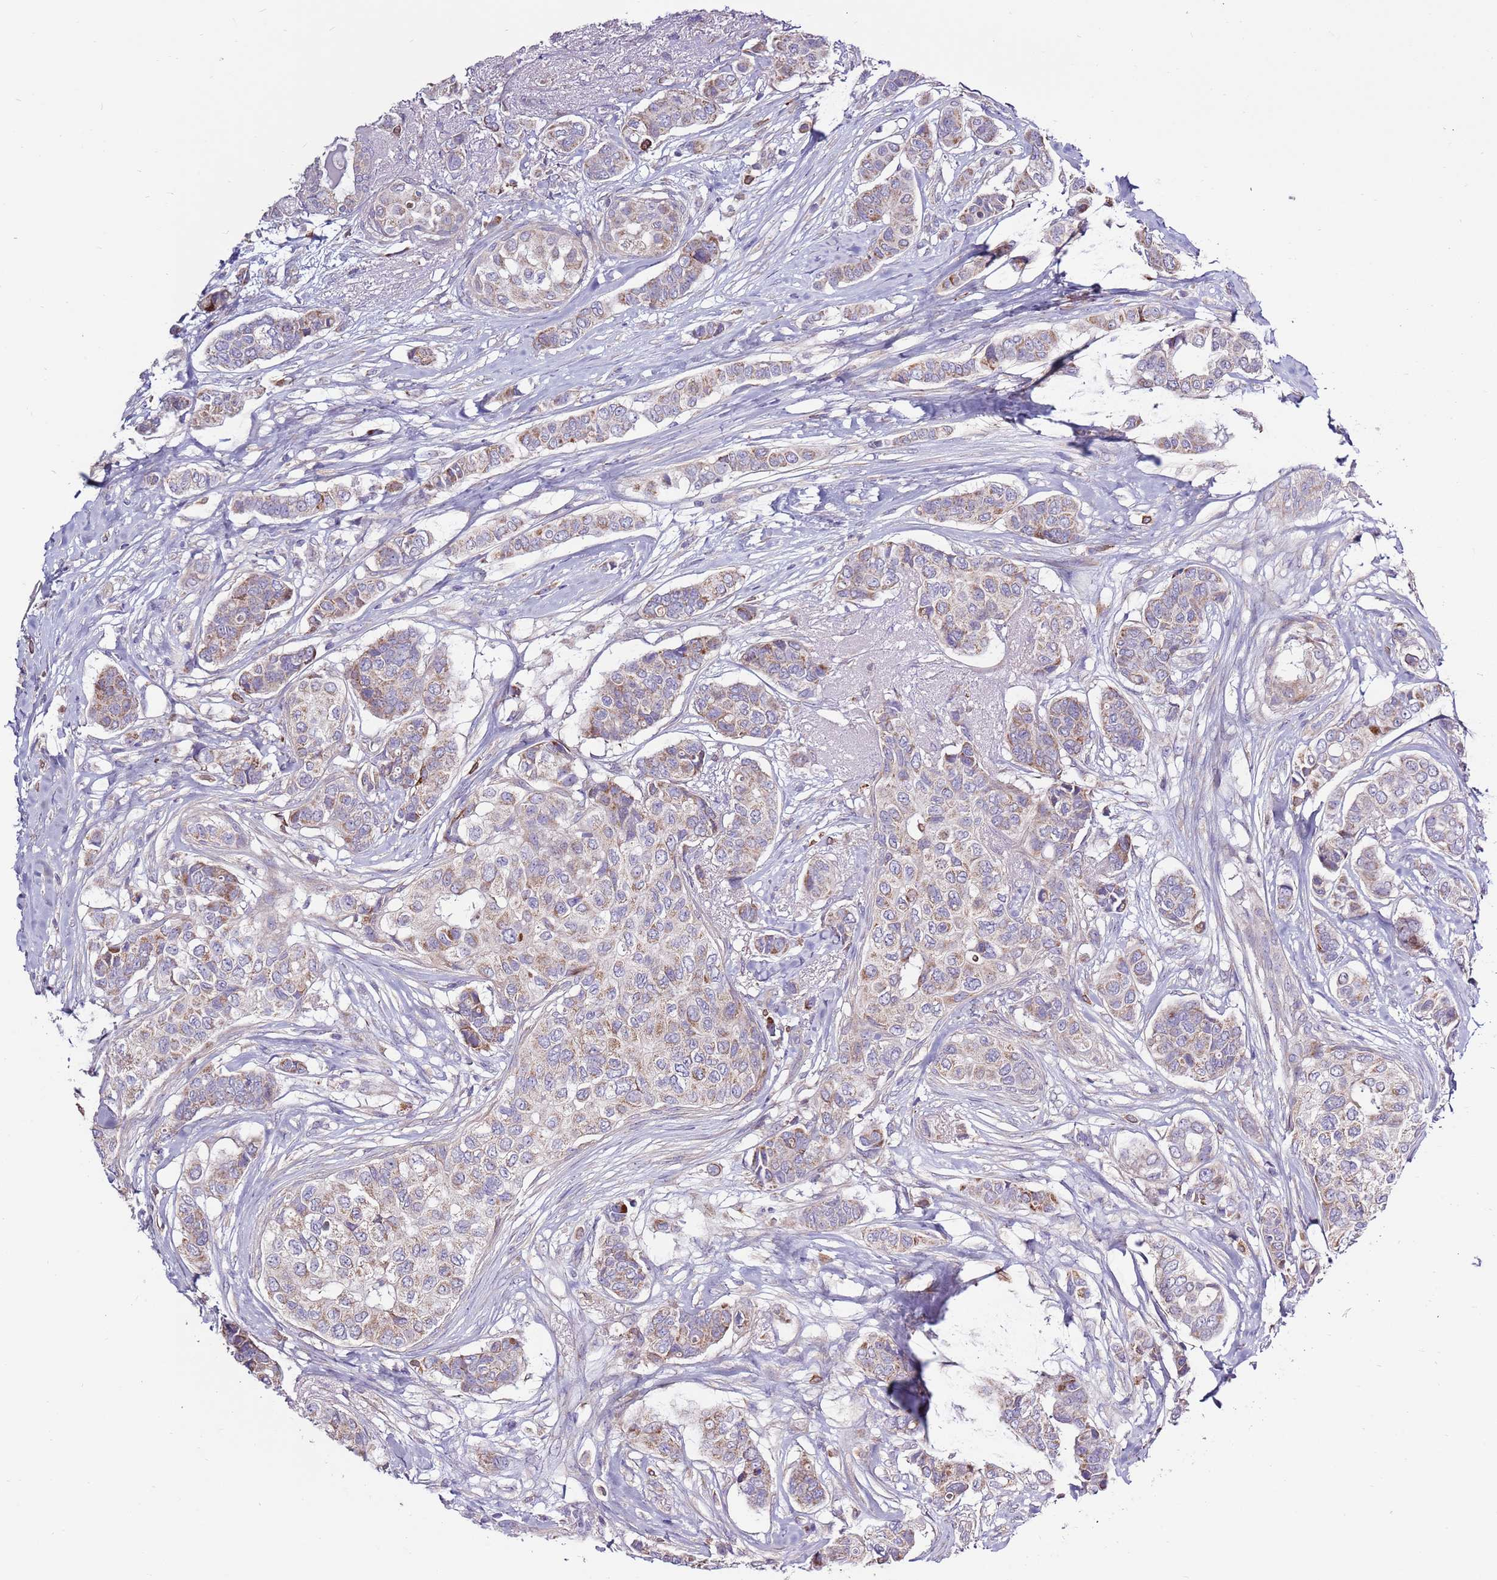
{"staining": {"intensity": "moderate", "quantity": "<25%", "location": "cytoplasmic/membranous"}, "tissue": "breast cancer", "cell_type": "Tumor cells", "image_type": "cancer", "snomed": [{"axis": "morphology", "description": "Lobular carcinoma"}, {"axis": "topography", "description": "Breast"}], "caption": "Lobular carcinoma (breast) stained for a protein (brown) exhibits moderate cytoplasmic/membranous positive positivity in about <25% of tumor cells.", "gene": "SMG1", "patient": {"sex": "female", "age": 51}}